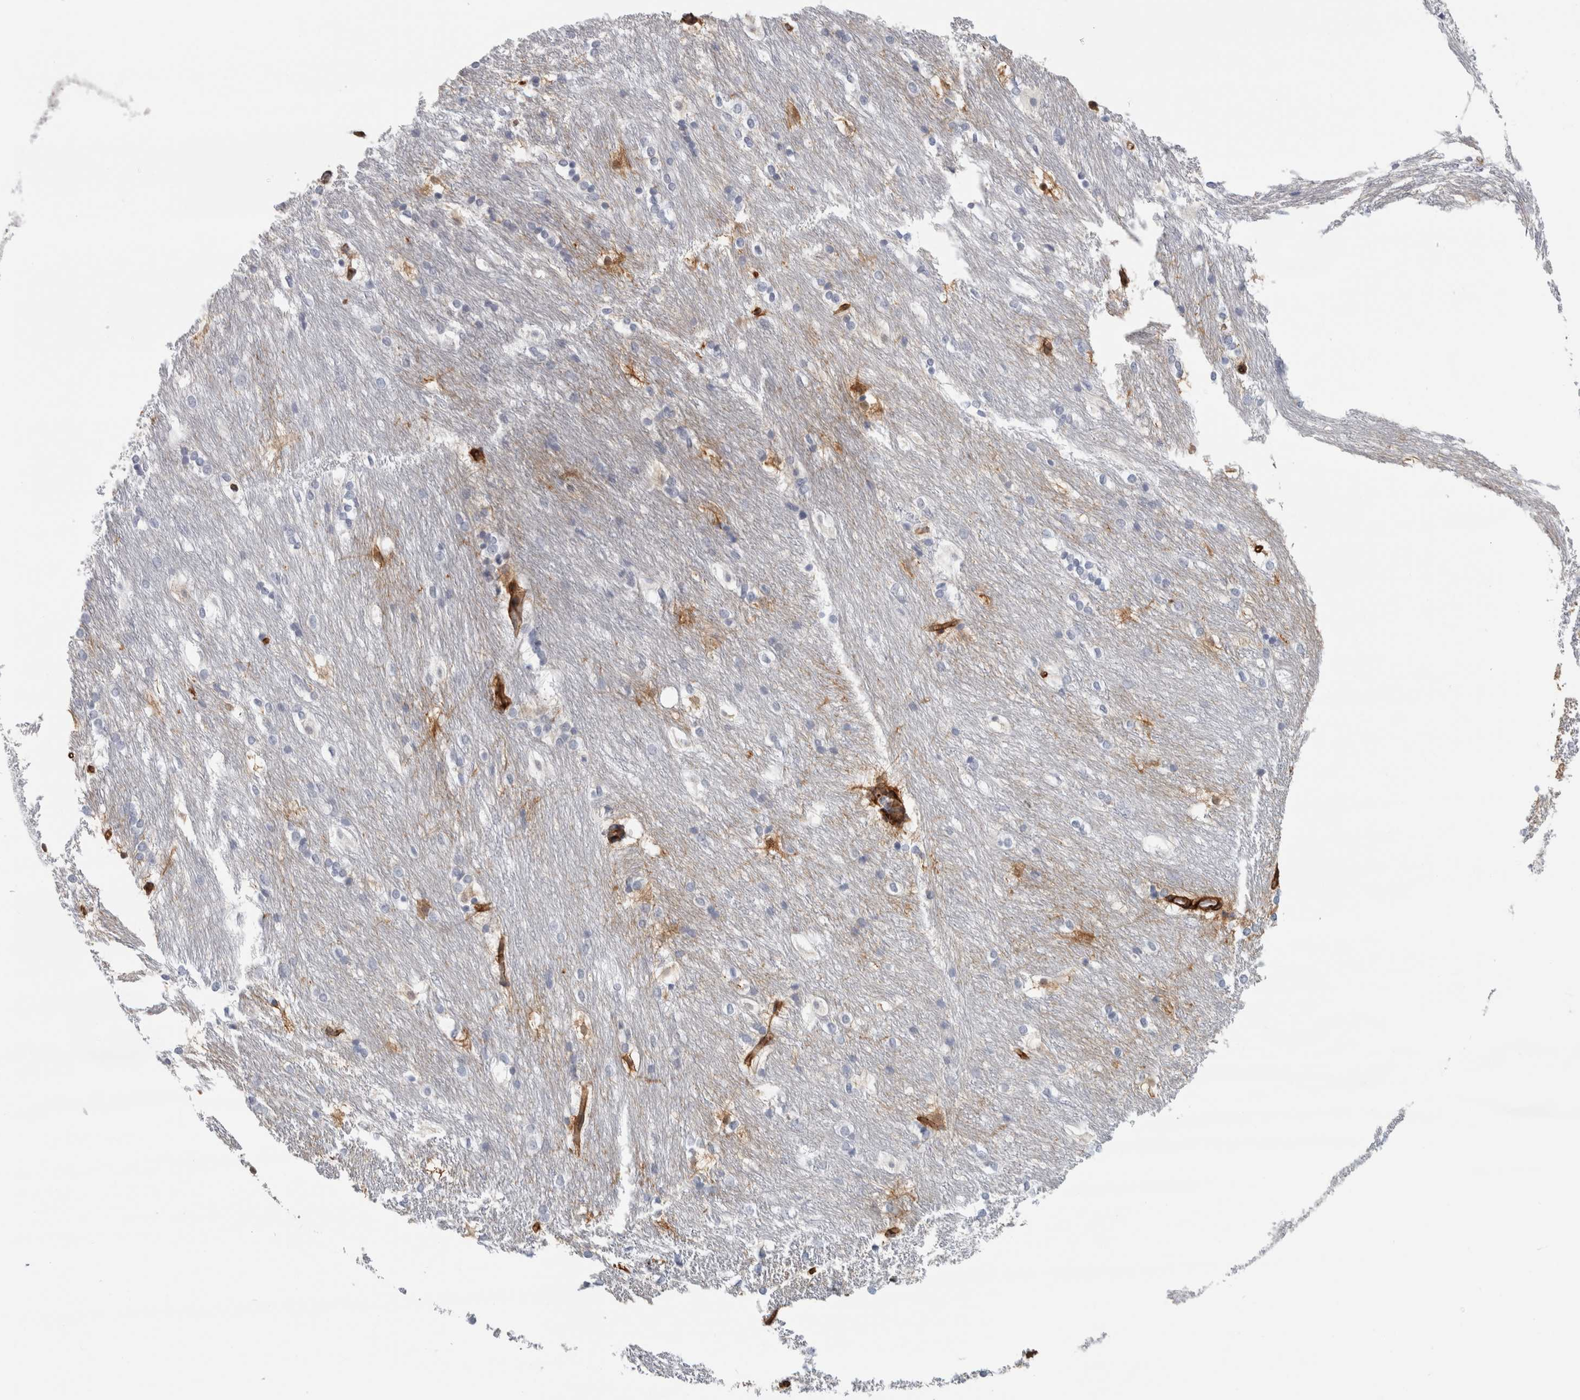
{"staining": {"intensity": "moderate", "quantity": "<25%", "location": "cytoplasmic/membranous"}, "tissue": "caudate", "cell_type": "Glial cells", "image_type": "normal", "snomed": [{"axis": "morphology", "description": "Normal tissue, NOS"}, {"axis": "topography", "description": "Lateral ventricle wall"}], "caption": "Caudate stained for a protein demonstrates moderate cytoplasmic/membranous positivity in glial cells. The staining was performed using DAB, with brown indicating positive protein expression. Nuclei are stained blue with hematoxylin.", "gene": "AHNAK", "patient": {"sex": "female", "age": 19}}